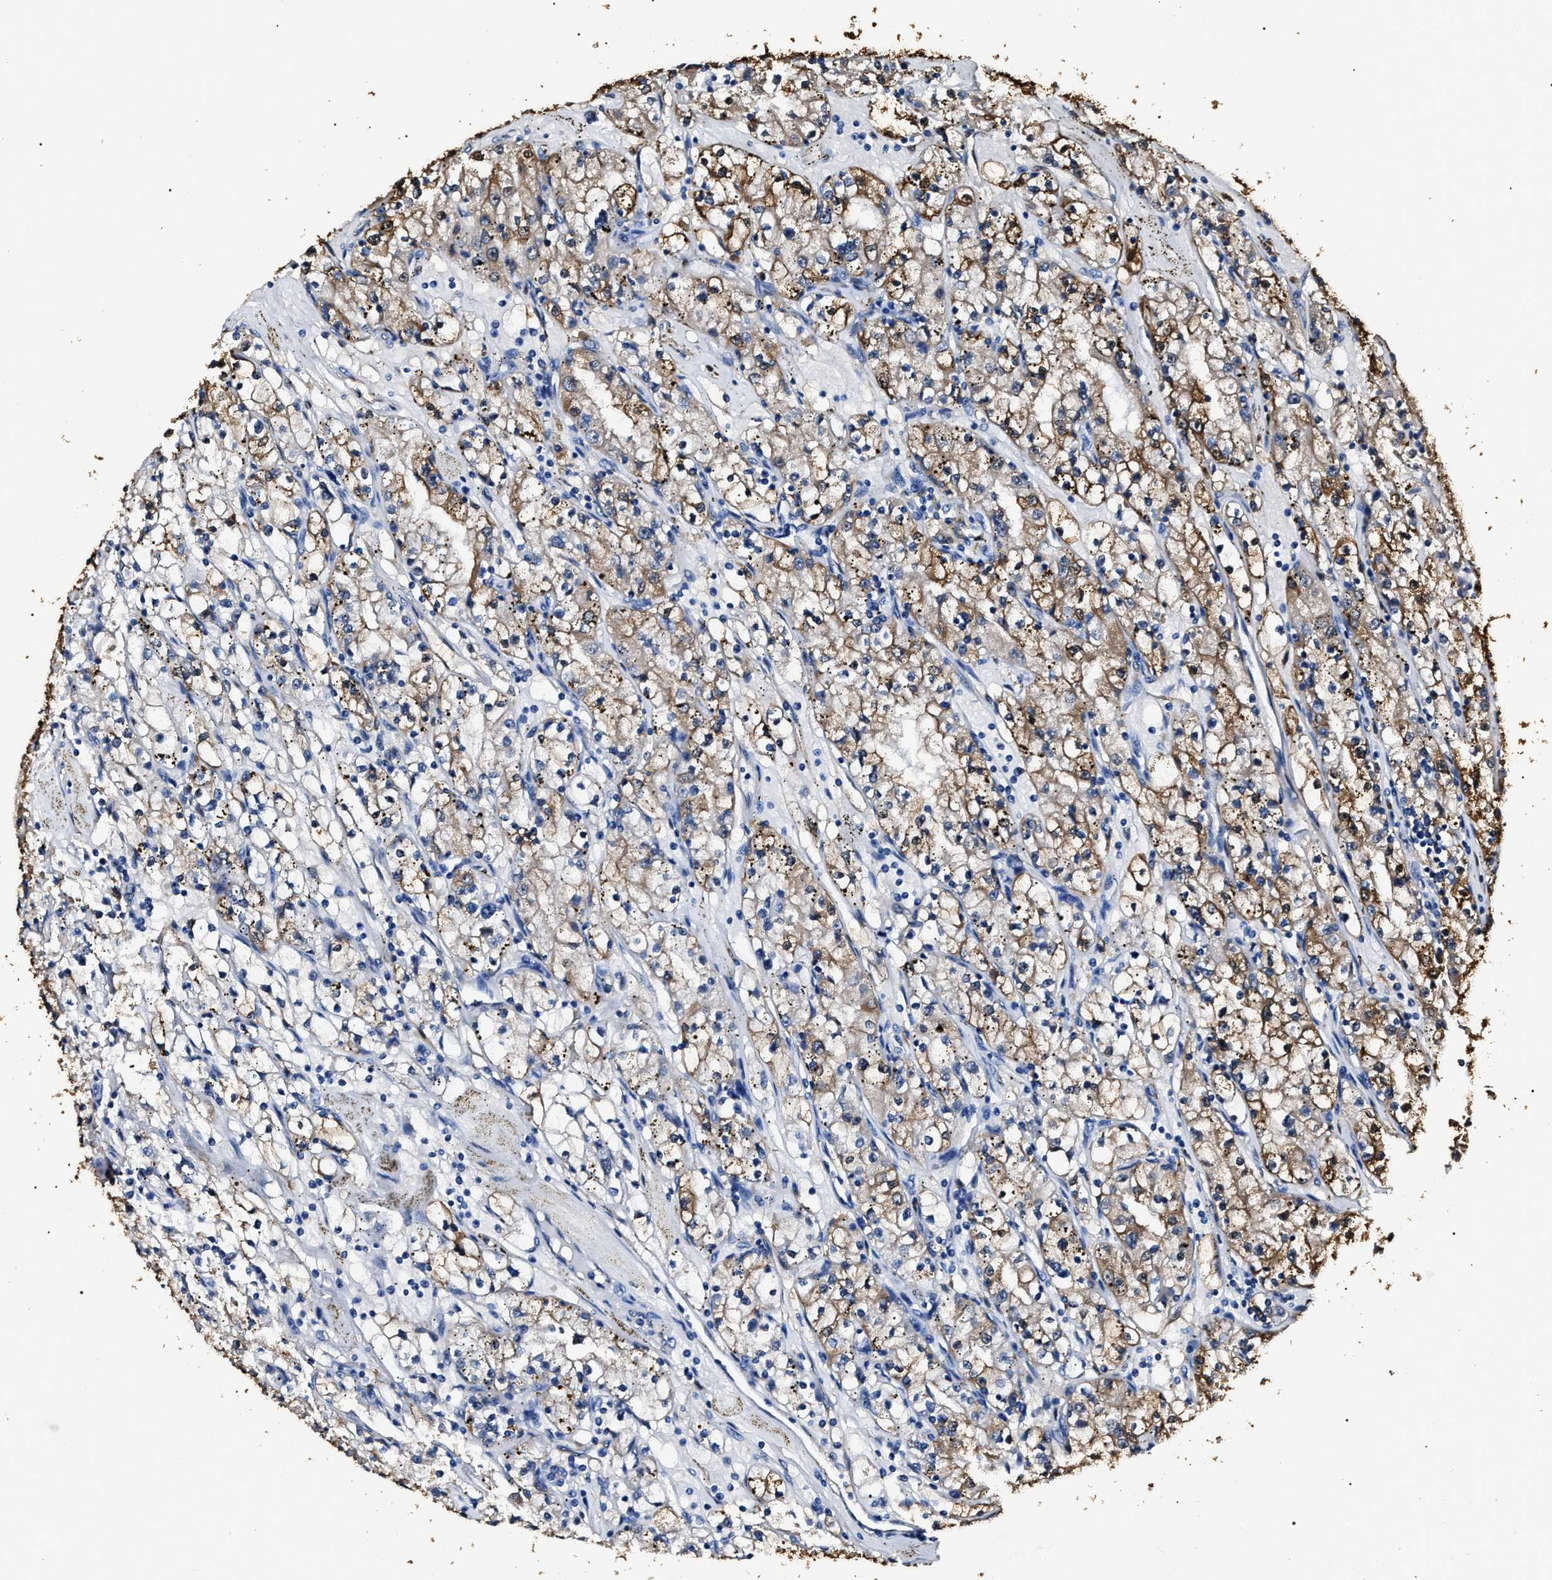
{"staining": {"intensity": "moderate", "quantity": "<25%", "location": "cytoplasmic/membranous"}, "tissue": "renal cancer", "cell_type": "Tumor cells", "image_type": "cancer", "snomed": [{"axis": "morphology", "description": "Adenocarcinoma, NOS"}, {"axis": "topography", "description": "Kidney"}], "caption": "High-power microscopy captured an immunohistochemistry micrograph of renal adenocarcinoma, revealing moderate cytoplasmic/membranous staining in about <25% of tumor cells.", "gene": "ALDH1A1", "patient": {"sex": "male", "age": 56}}